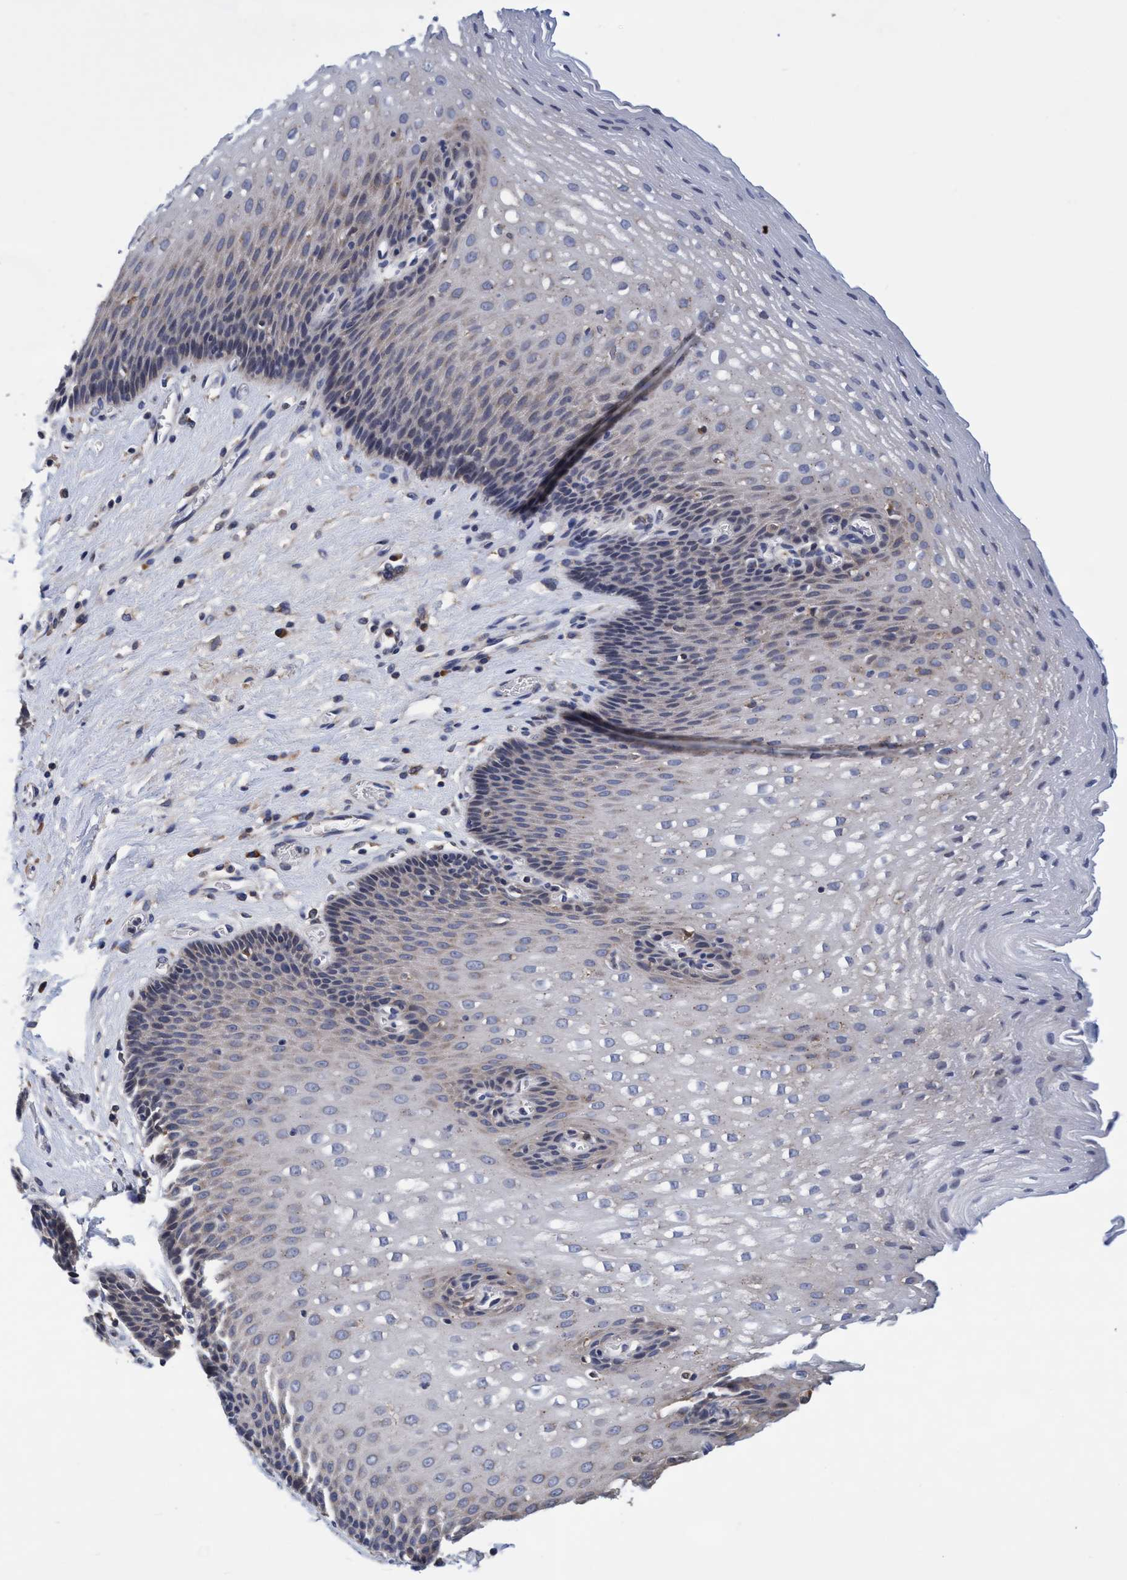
{"staining": {"intensity": "weak", "quantity": "<25%", "location": "cytoplasmic/membranous"}, "tissue": "esophagus", "cell_type": "Squamous epithelial cells", "image_type": "normal", "snomed": [{"axis": "morphology", "description": "Normal tissue, NOS"}, {"axis": "topography", "description": "Esophagus"}], "caption": "Immunohistochemistry histopathology image of normal human esophagus stained for a protein (brown), which displays no expression in squamous epithelial cells. (DAB immunohistochemistry (IHC) with hematoxylin counter stain).", "gene": "CALCOCO2", "patient": {"sex": "male", "age": 48}}